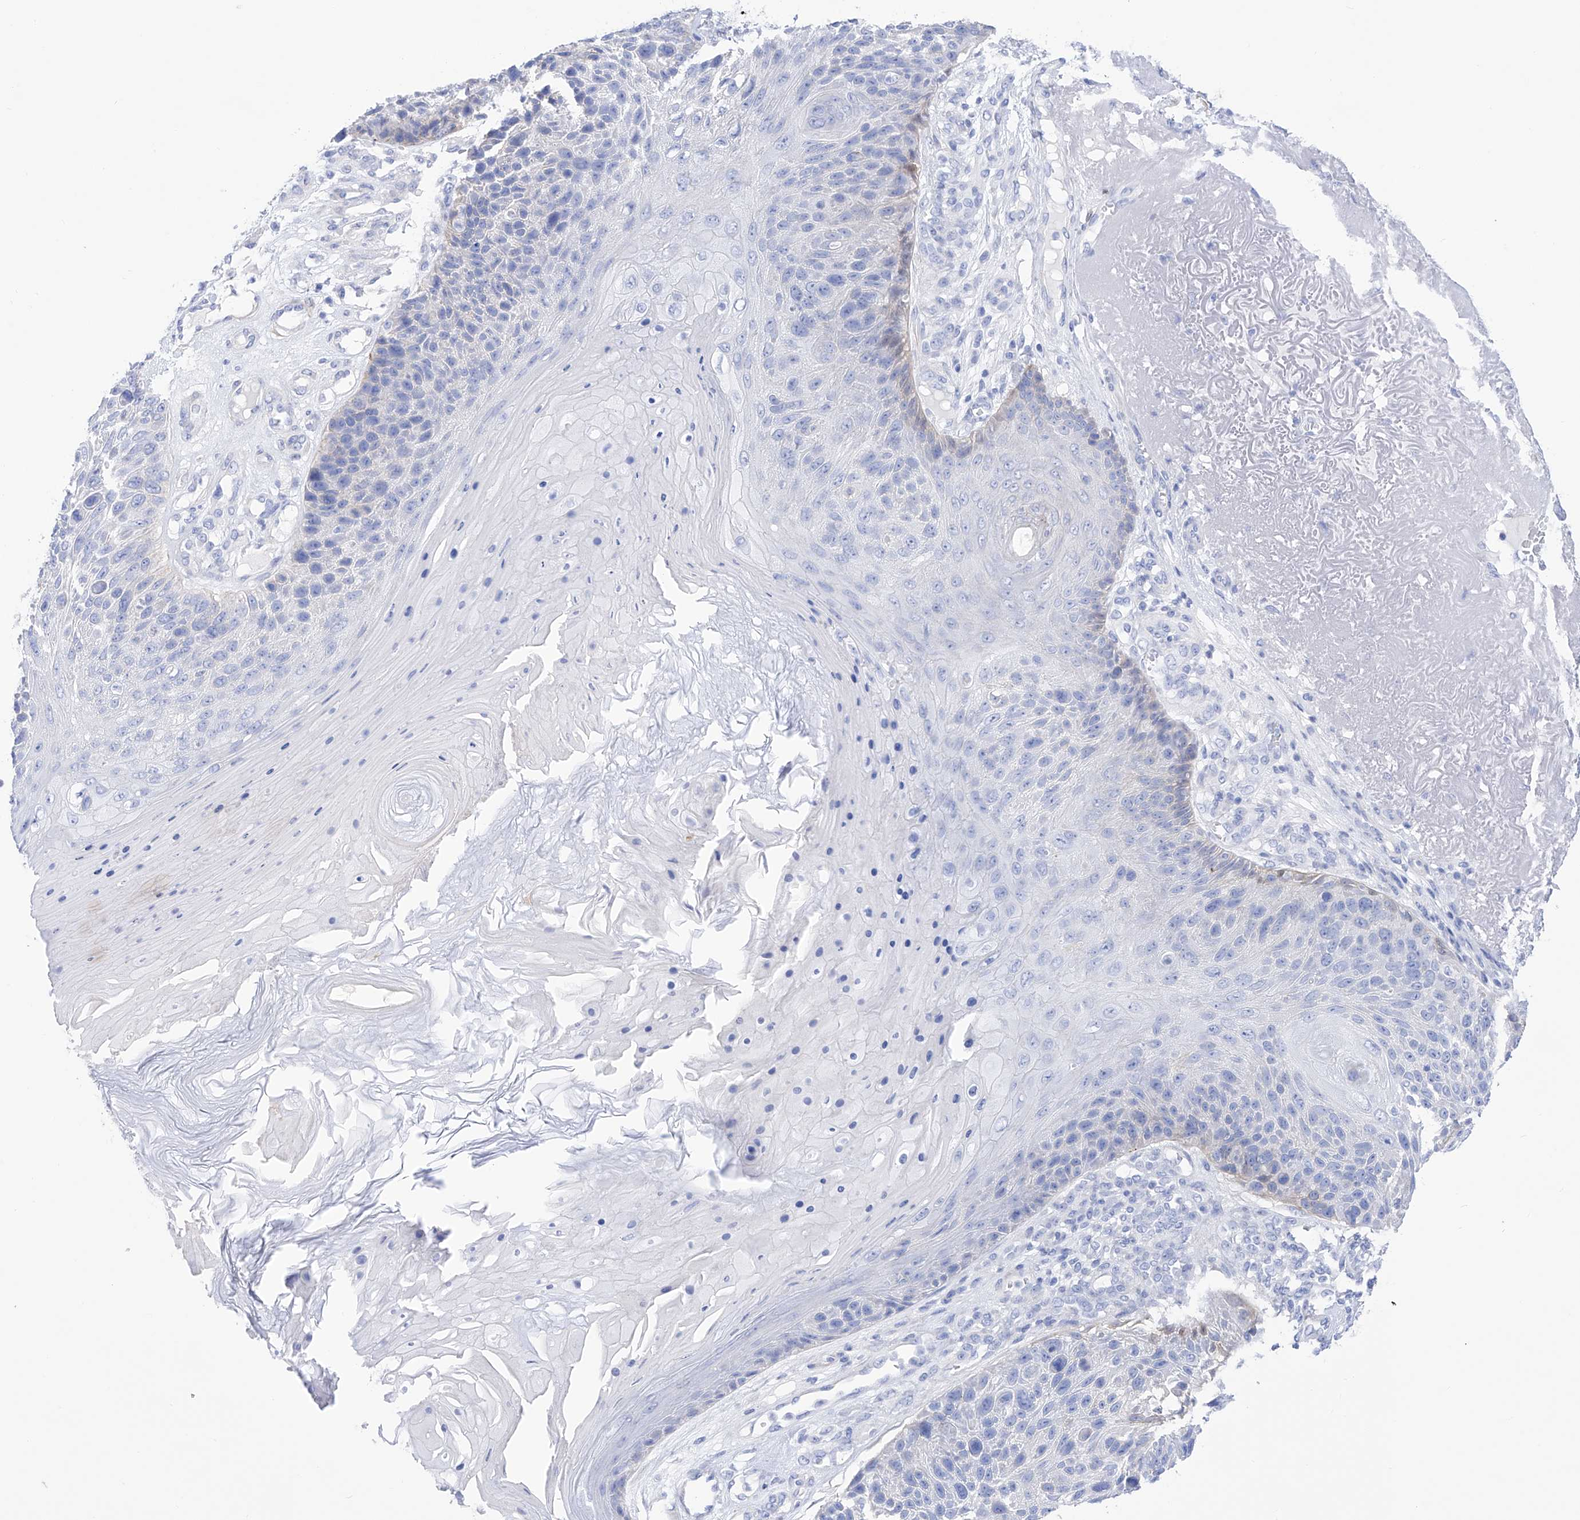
{"staining": {"intensity": "negative", "quantity": "none", "location": "none"}, "tissue": "skin cancer", "cell_type": "Tumor cells", "image_type": "cancer", "snomed": [{"axis": "morphology", "description": "Squamous cell carcinoma, NOS"}, {"axis": "topography", "description": "Skin"}], "caption": "This is an IHC image of skin cancer. There is no positivity in tumor cells.", "gene": "TRPC7", "patient": {"sex": "female", "age": 88}}